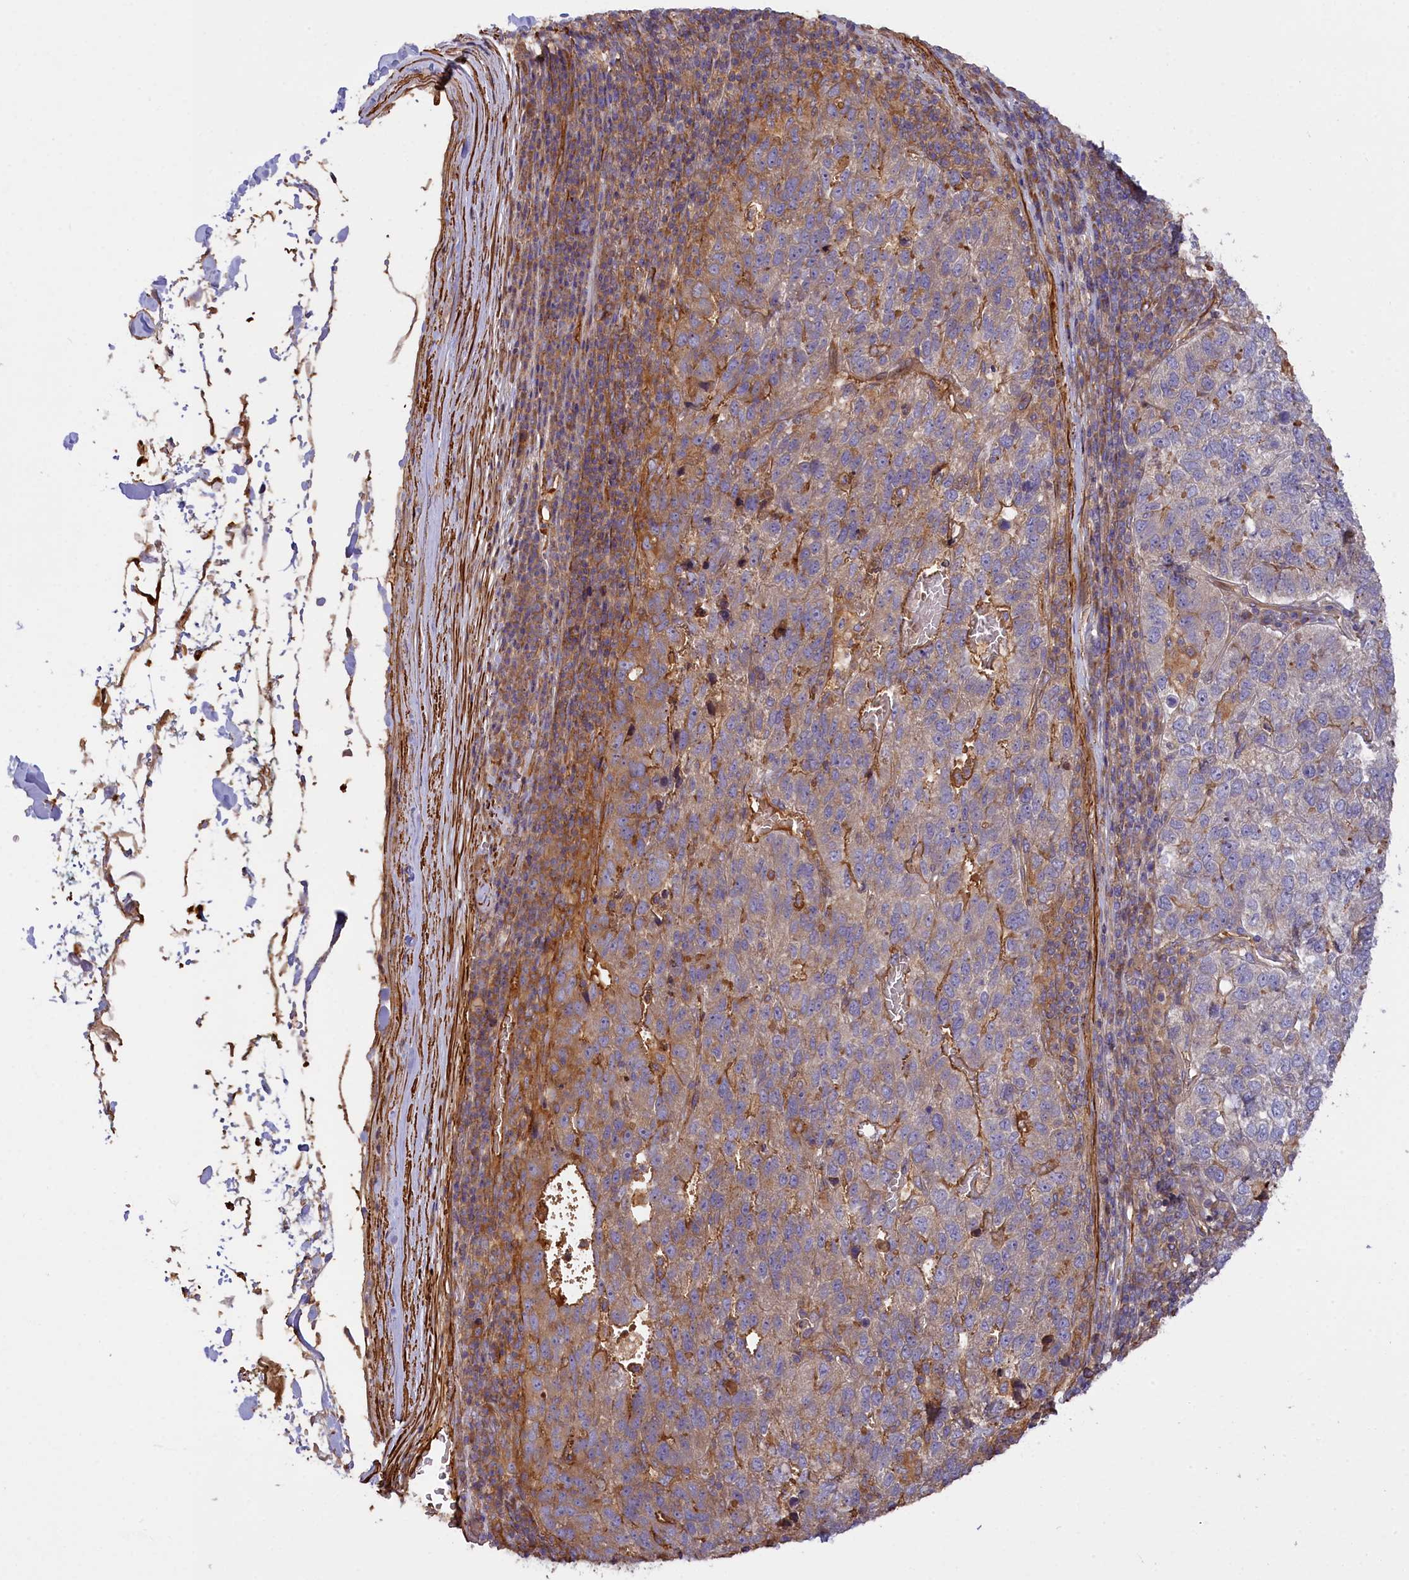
{"staining": {"intensity": "moderate", "quantity": "<25%", "location": "cytoplasmic/membranous"}, "tissue": "pancreatic cancer", "cell_type": "Tumor cells", "image_type": "cancer", "snomed": [{"axis": "morphology", "description": "Adenocarcinoma, NOS"}, {"axis": "topography", "description": "Pancreas"}], "caption": "Immunohistochemistry micrograph of neoplastic tissue: pancreatic cancer (adenocarcinoma) stained using IHC demonstrates low levels of moderate protein expression localized specifically in the cytoplasmic/membranous of tumor cells, appearing as a cytoplasmic/membranous brown color.", "gene": "FUZ", "patient": {"sex": "female", "age": 61}}